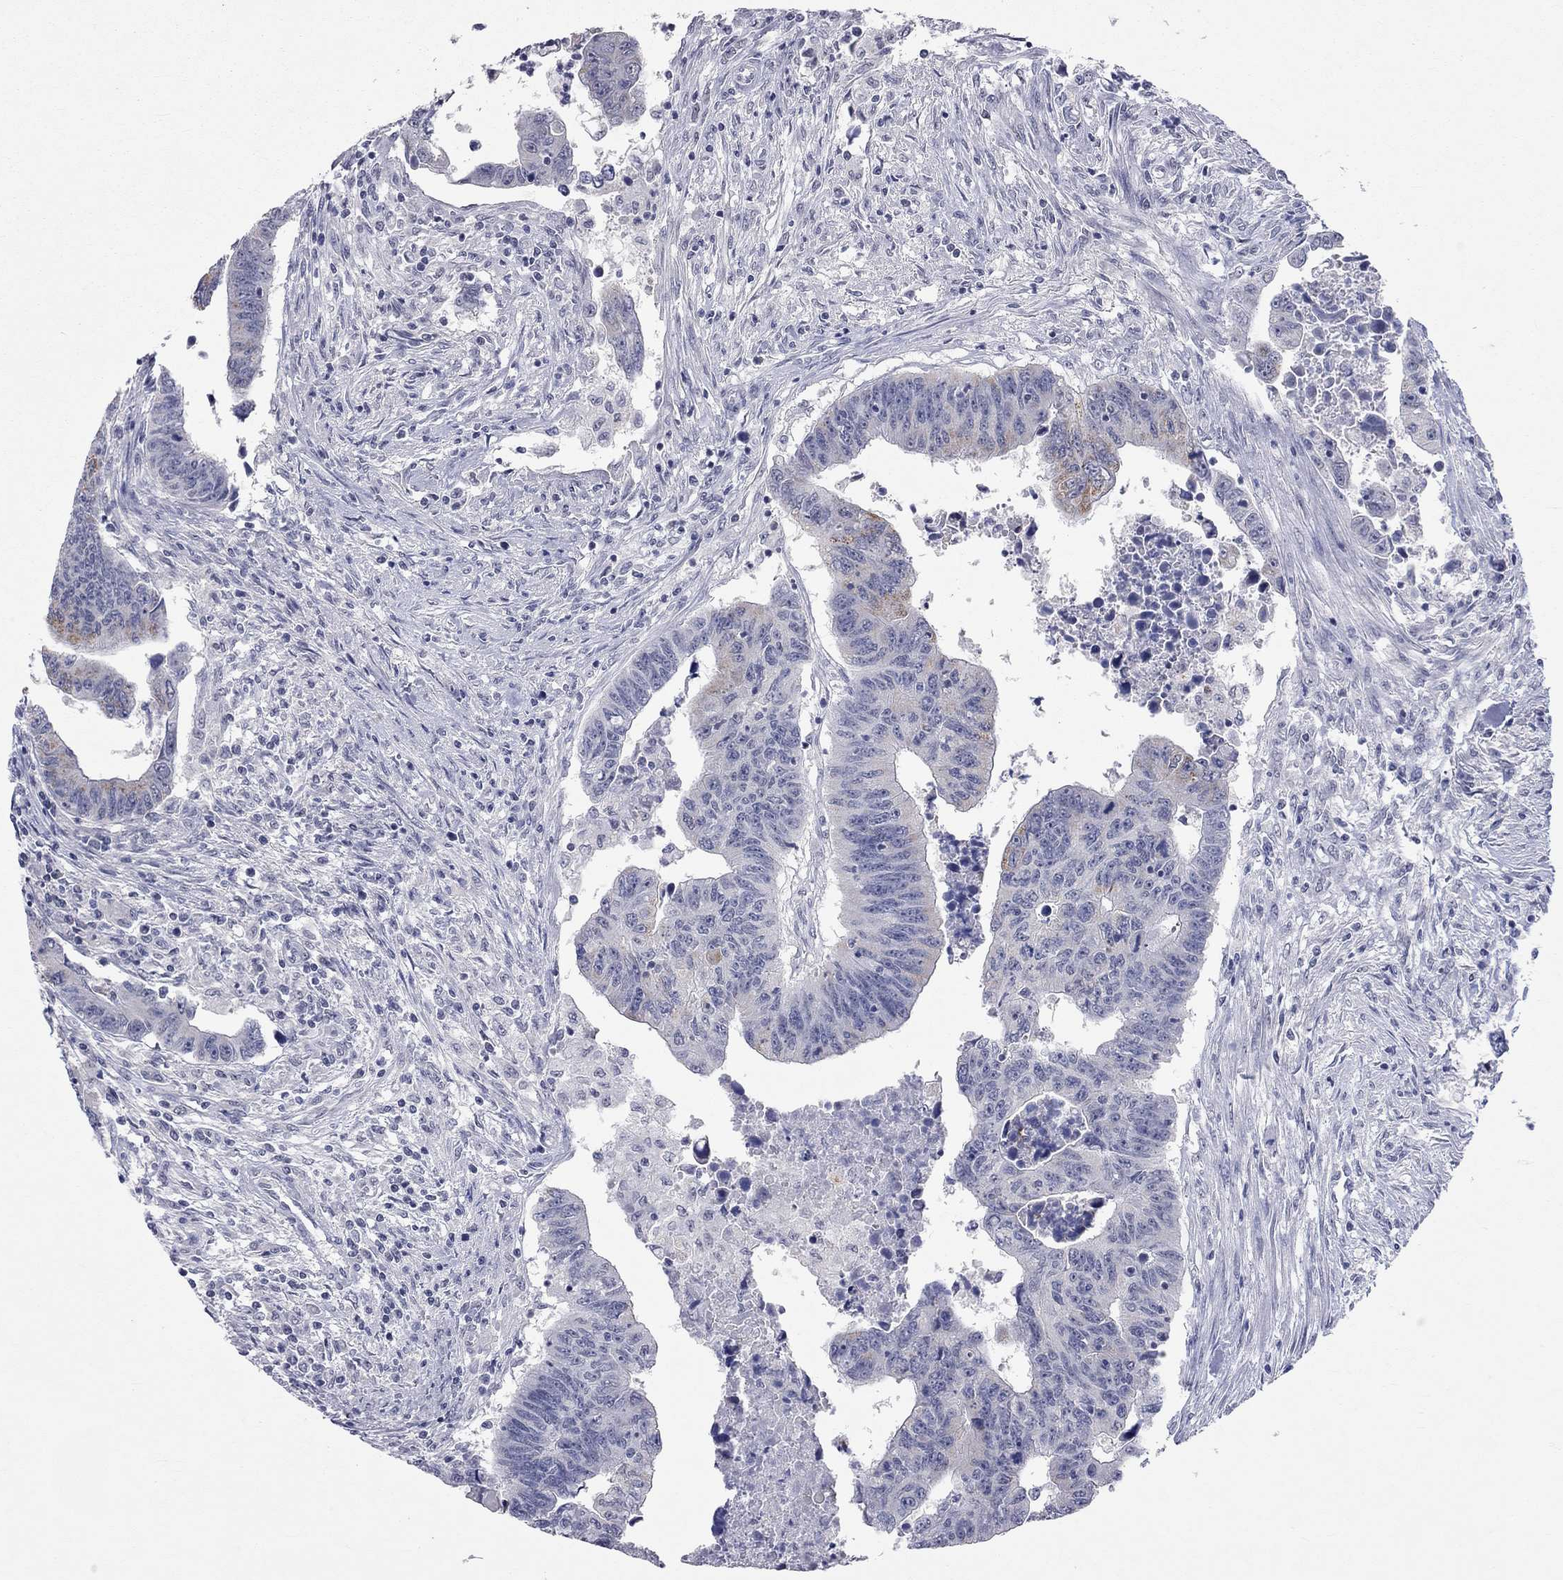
{"staining": {"intensity": "moderate", "quantity": "<25%", "location": "cytoplasmic/membranous"}, "tissue": "colorectal cancer", "cell_type": "Tumor cells", "image_type": "cancer", "snomed": [{"axis": "morphology", "description": "Adenocarcinoma, NOS"}, {"axis": "topography", "description": "Rectum"}], "caption": "A brown stain highlights moderate cytoplasmic/membranous expression of a protein in human colorectal cancer tumor cells.", "gene": "TMEM143", "patient": {"sex": "female", "age": 85}}